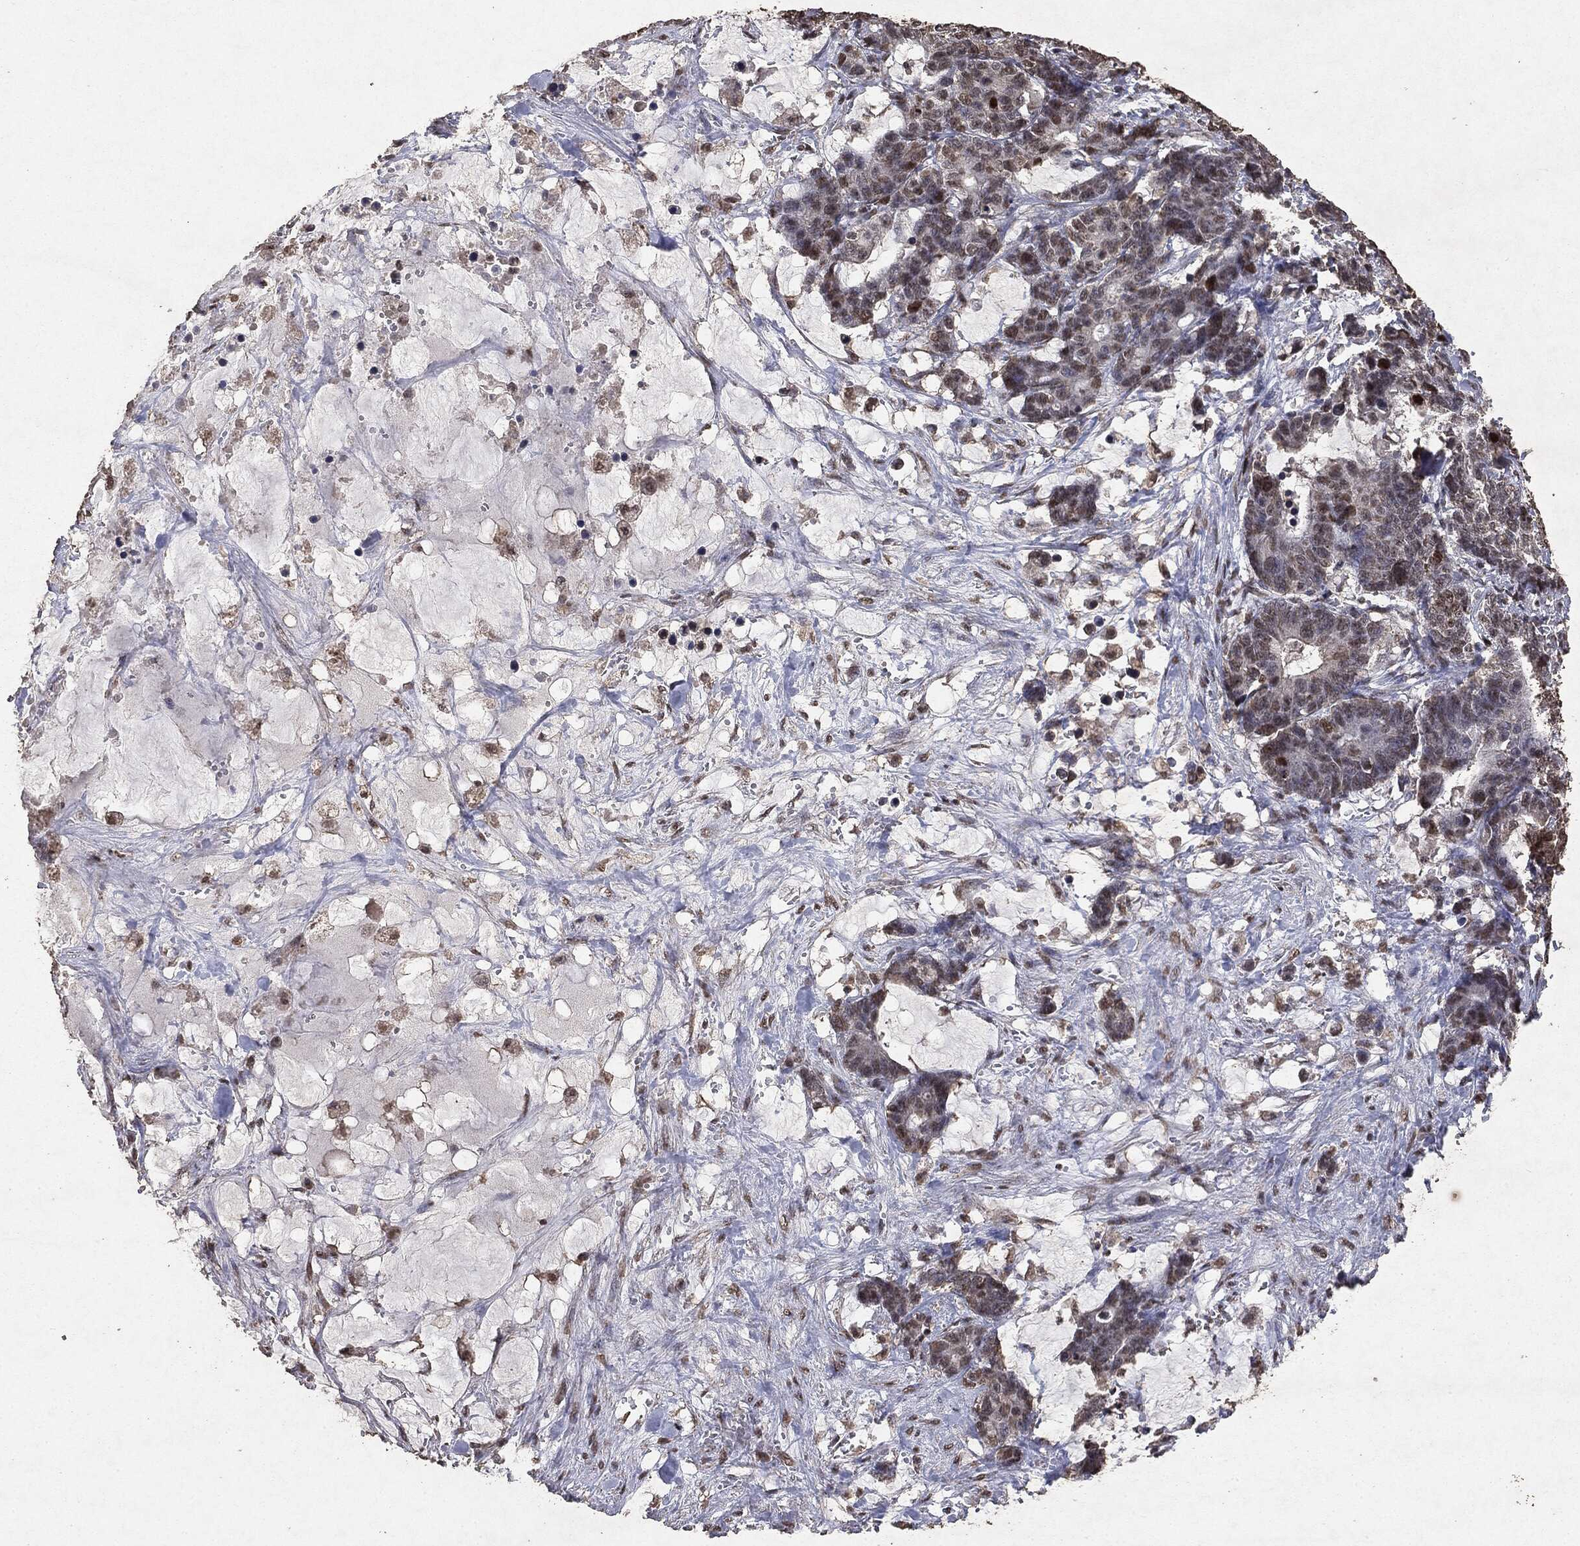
{"staining": {"intensity": "weak", "quantity": "<25%", "location": "nuclear"}, "tissue": "stomach cancer", "cell_type": "Tumor cells", "image_type": "cancer", "snomed": [{"axis": "morphology", "description": "Normal tissue, NOS"}, {"axis": "morphology", "description": "Adenocarcinoma, NOS"}, {"axis": "topography", "description": "Stomach"}], "caption": "An image of human stomach adenocarcinoma is negative for staining in tumor cells.", "gene": "RAD18", "patient": {"sex": "female", "age": 64}}